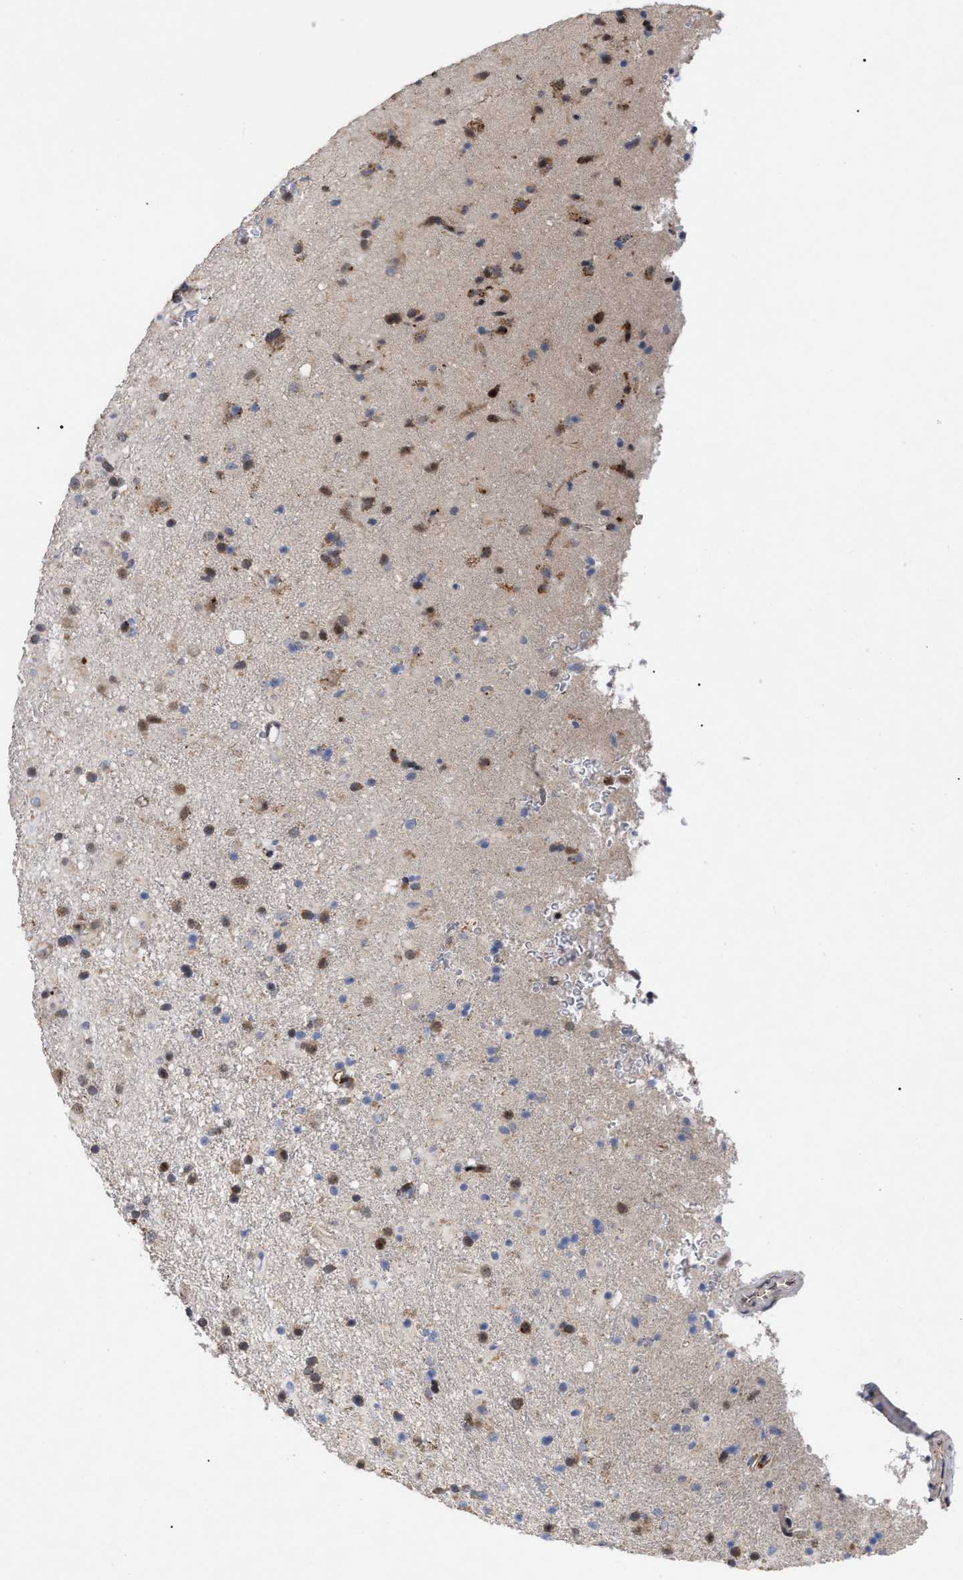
{"staining": {"intensity": "moderate", "quantity": "25%-75%", "location": "cytoplasmic/membranous,nuclear"}, "tissue": "glioma", "cell_type": "Tumor cells", "image_type": "cancer", "snomed": [{"axis": "morphology", "description": "Glioma, malignant, Low grade"}, {"axis": "topography", "description": "Brain"}], "caption": "Human glioma stained with a brown dye shows moderate cytoplasmic/membranous and nuclear positive positivity in about 25%-75% of tumor cells.", "gene": "UPF1", "patient": {"sex": "male", "age": 65}}